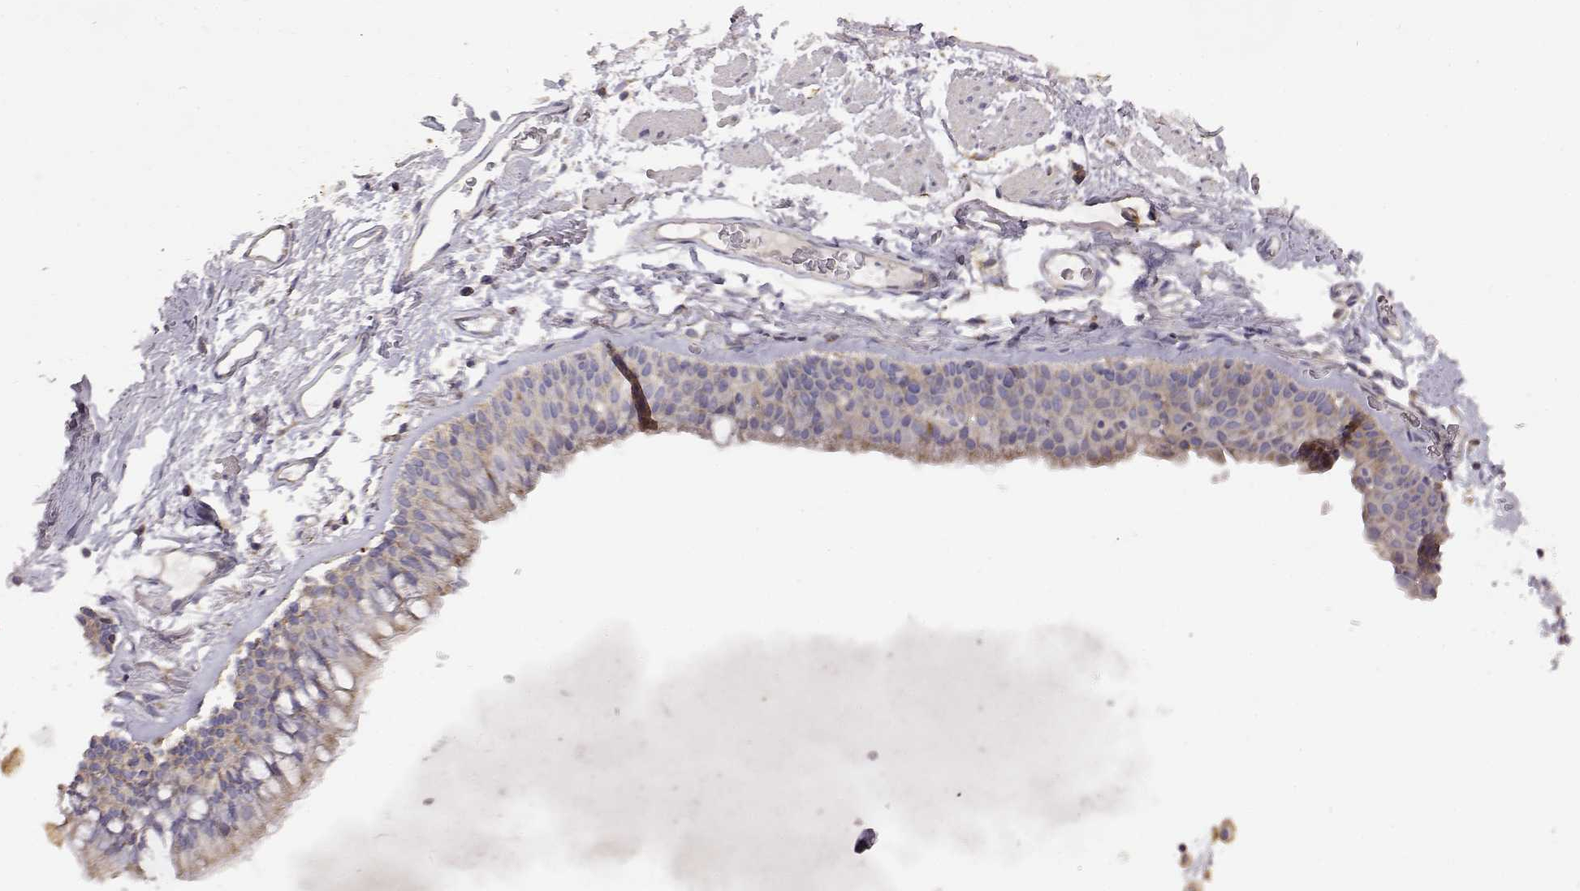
{"staining": {"intensity": "negative", "quantity": "none", "location": "none"}, "tissue": "soft tissue", "cell_type": "Fibroblasts", "image_type": "normal", "snomed": [{"axis": "morphology", "description": "Normal tissue, NOS"}, {"axis": "topography", "description": "Cartilage tissue"}, {"axis": "topography", "description": "Bronchus"}], "caption": "Immunohistochemical staining of unremarkable human soft tissue shows no significant expression in fibroblasts. Nuclei are stained in blue.", "gene": "DDC", "patient": {"sex": "female", "age": 79}}